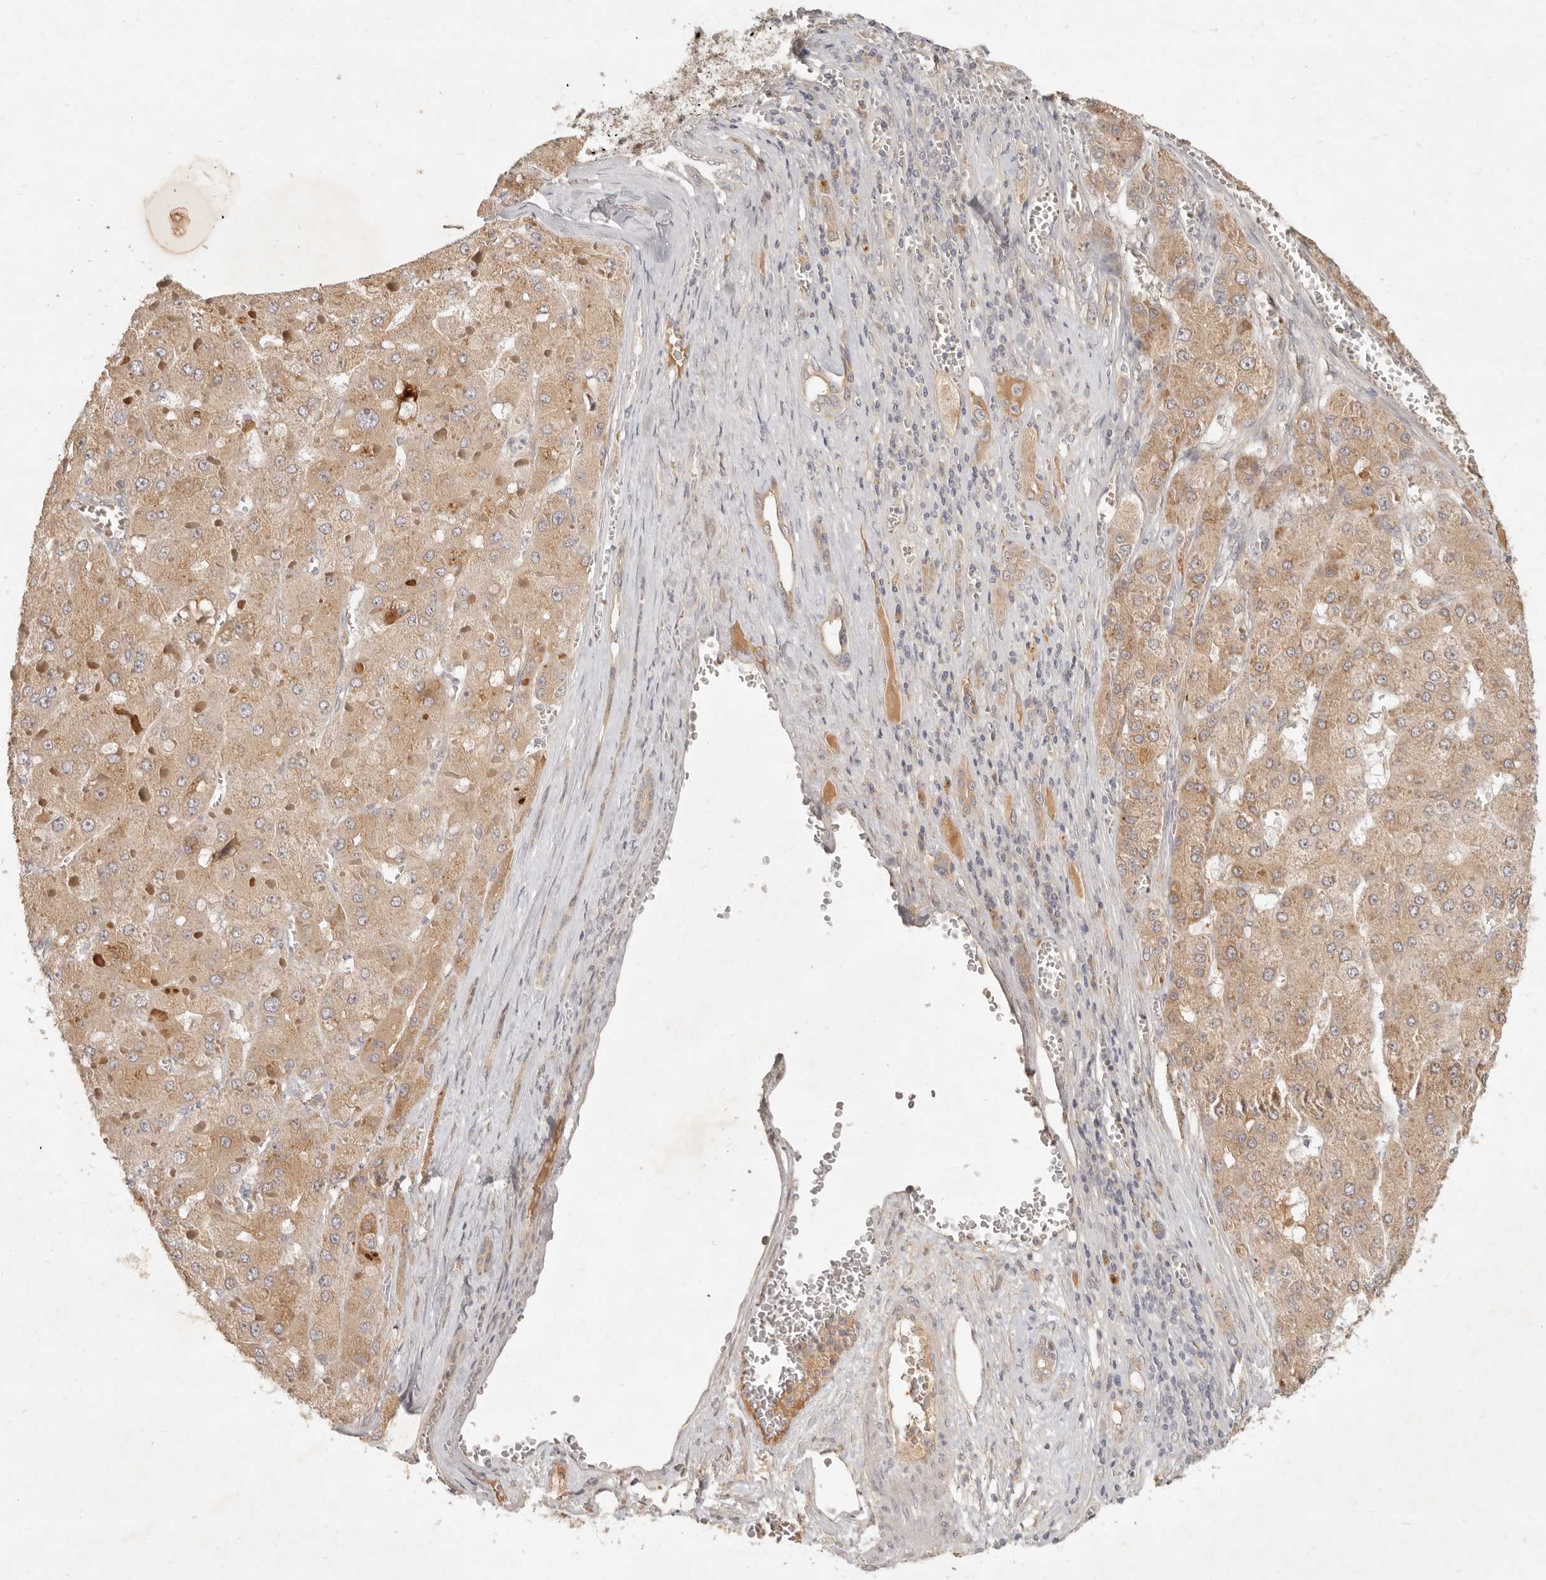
{"staining": {"intensity": "weak", "quantity": ">75%", "location": "cytoplasmic/membranous"}, "tissue": "liver cancer", "cell_type": "Tumor cells", "image_type": "cancer", "snomed": [{"axis": "morphology", "description": "Carcinoma, Hepatocellular, NOS"}, {"axis": "topography", "description": "Liver"}], "caption": "Tumor cells display low levels of weak cytoplasmic/membranous expression in about >75% of cells in liver cancer. (DAB (3,3'-diaminobenzidine) IHC with brightfield microscopy, high magnification).", "gene": "UBXN11", "patient": {"sex": "female", "age": 73}}